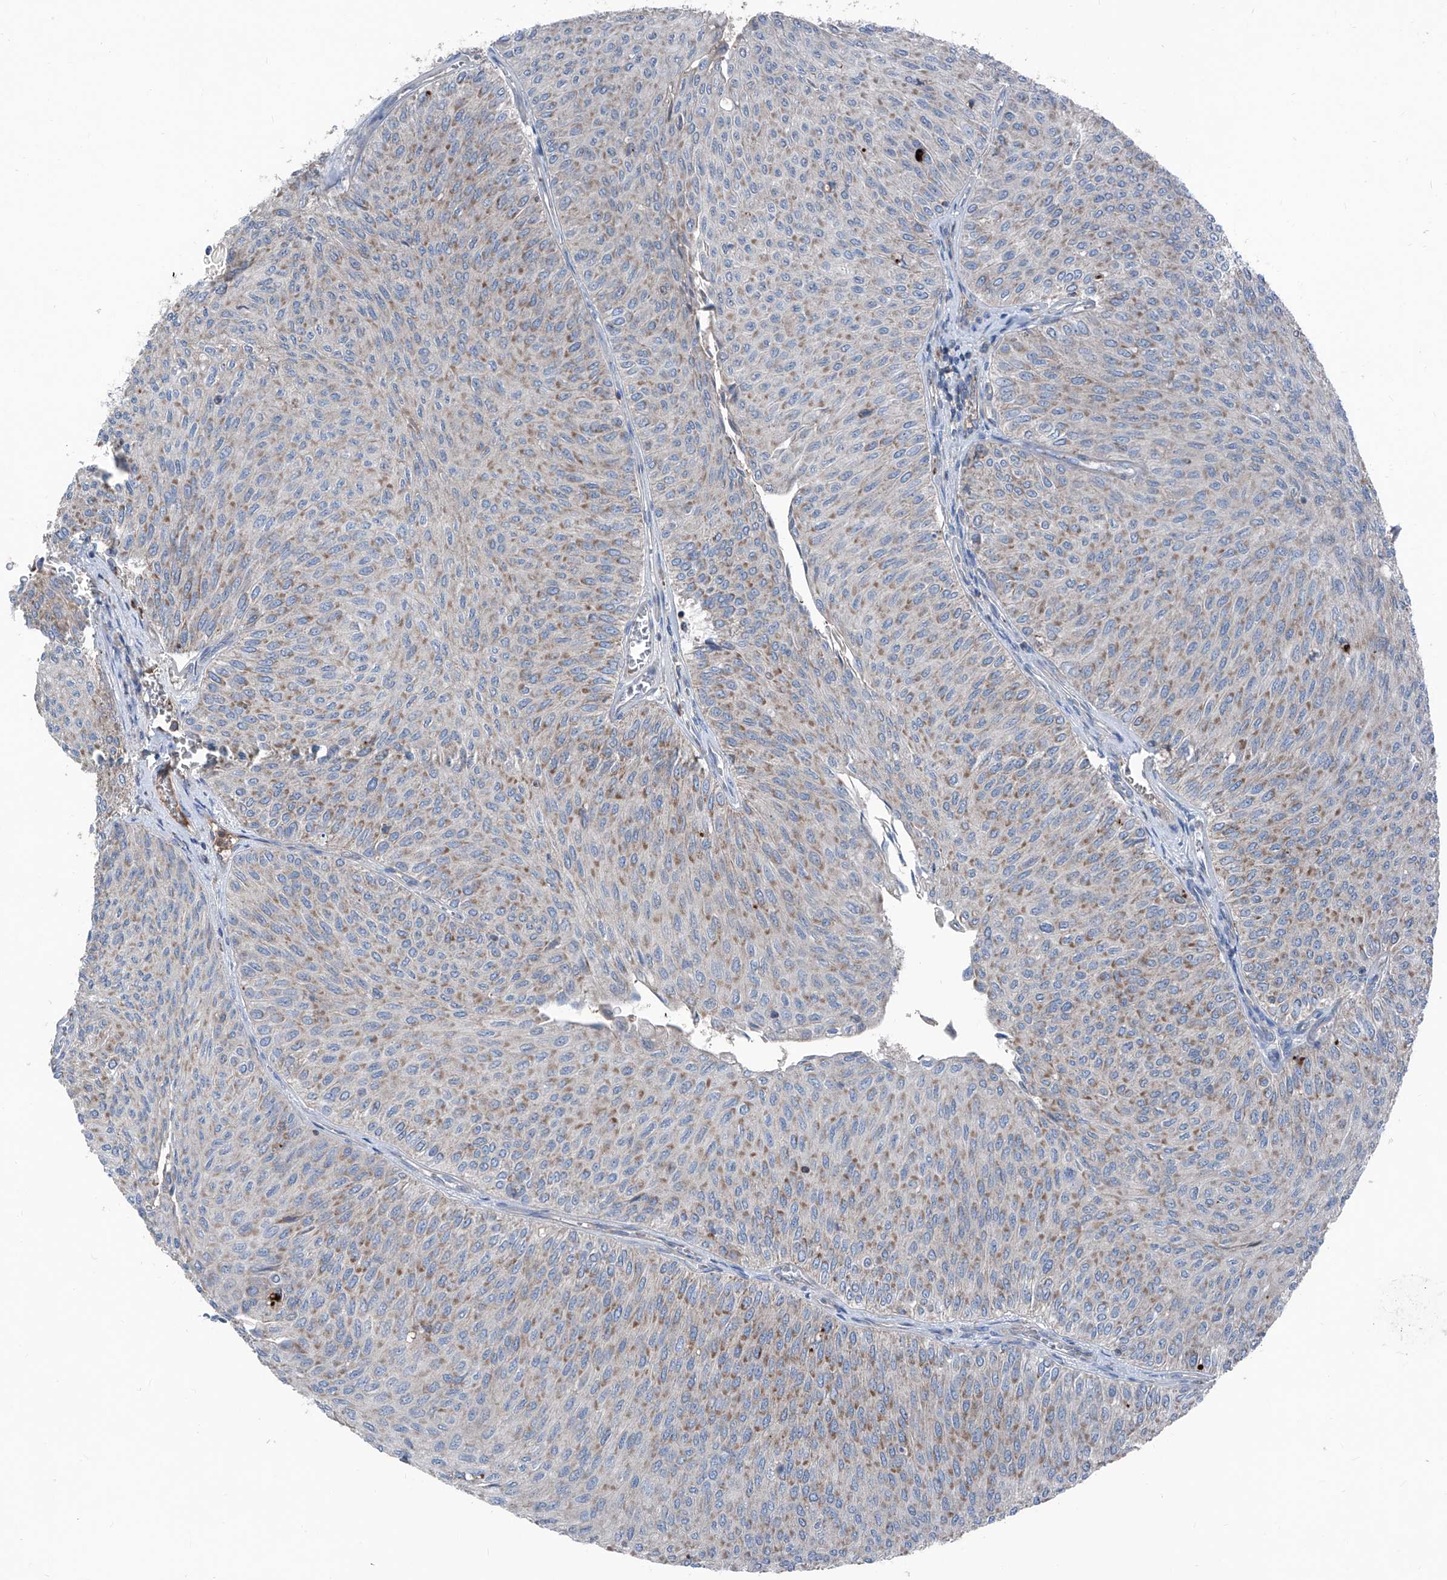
{"staining": {"intensity": "moderate", "quantity": ">75%", "location": "cytoplasmic/membranous"}, "tissue": "urothelial cancer", "cell_type": "Tumor cells", "image_type": "cancer", "snomed": [{"axis": "morphology", "description": "Urothelial carcinoma, Low grade"}, {"axis": "topography", "description": "Urinary bladder"}], "caption": "Urothelial cancer stained with IHC exhibits moderate cytoplasmic/membranous expression in approximately >75% of tumor cells.", "gene": "GPAT3", "patient": {"sex": "male", "age": 78}}